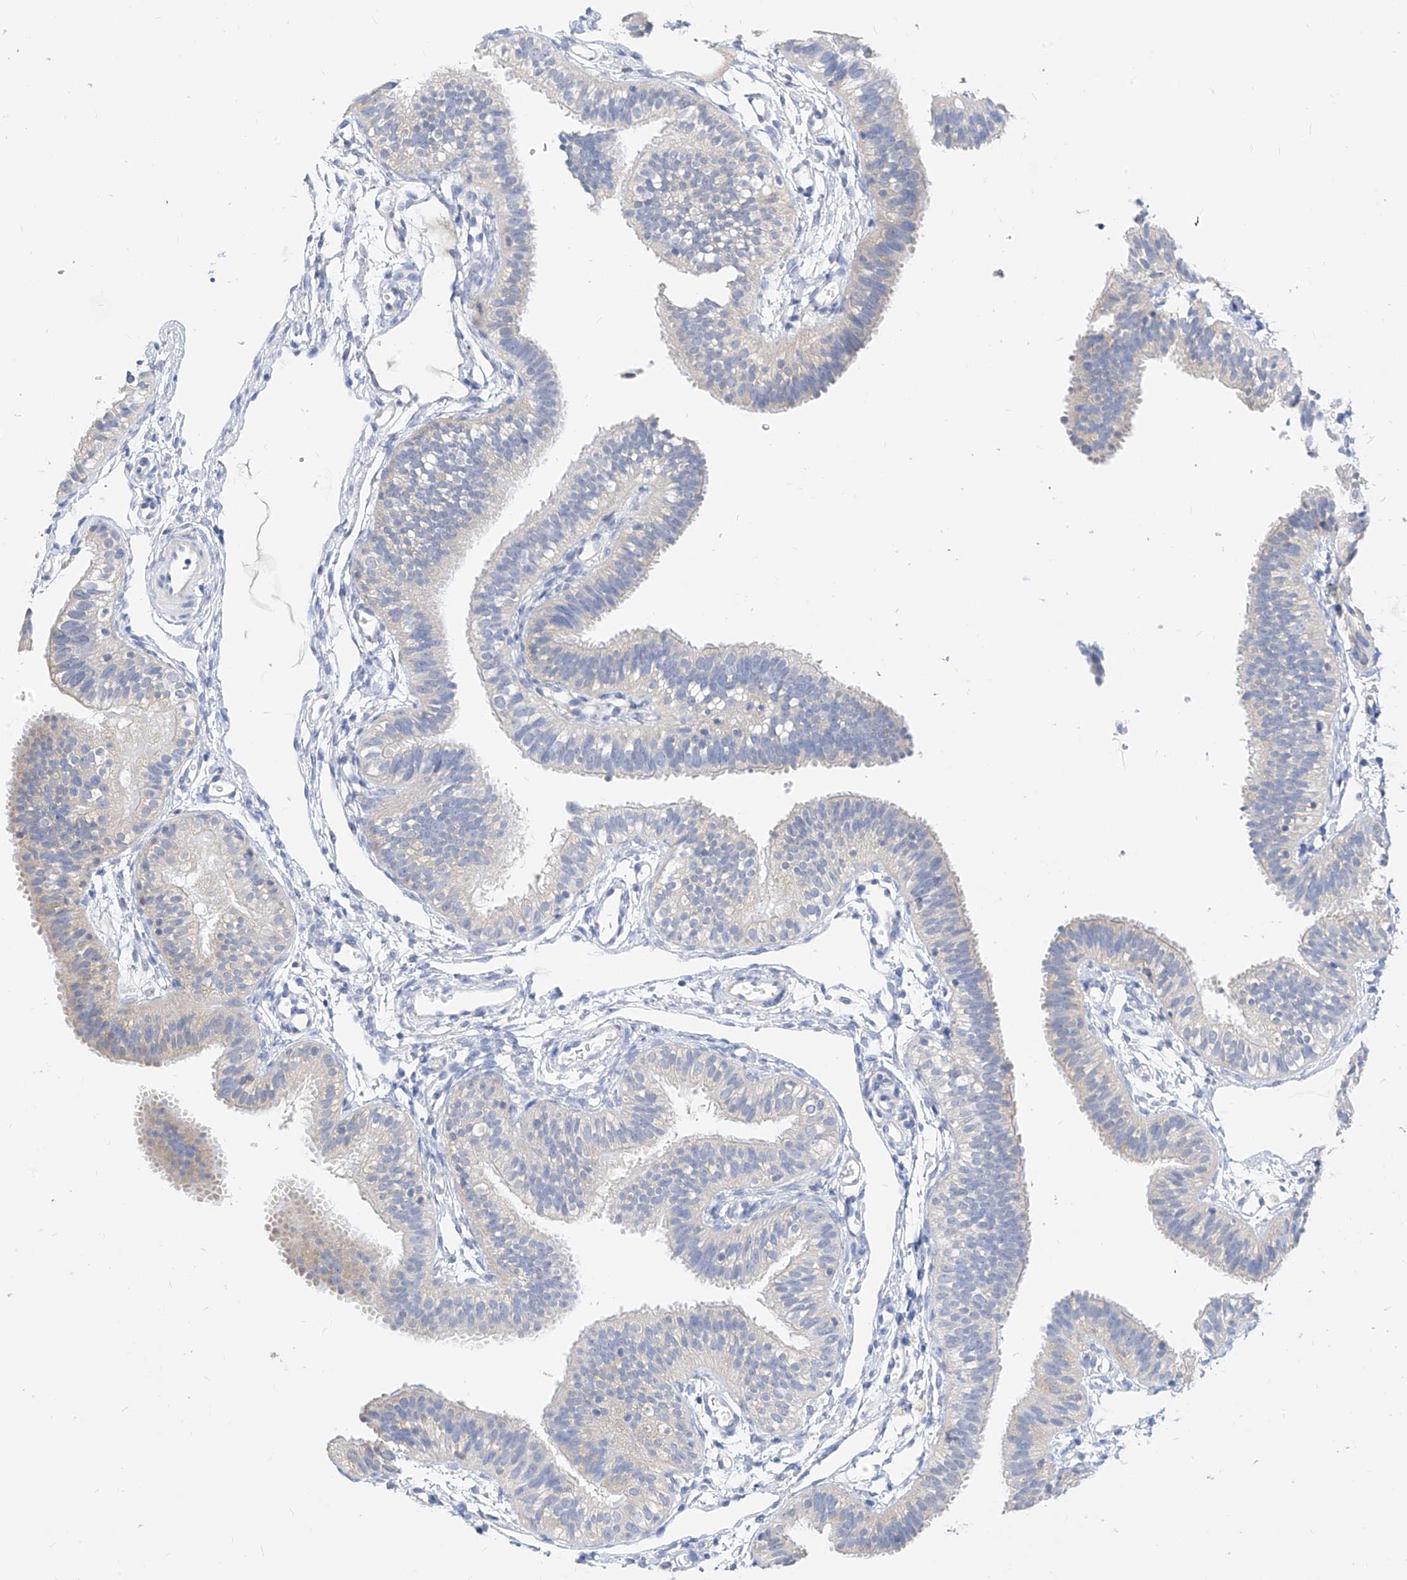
{"staining": {"intensity": "negative", "quantity": "none", "location": "none"}, "tissue": "fallopian tube", "cell_type": "Glandular cells", "image_type": "normal", "snomed": [{"axis": "morphology", "description": "Normal tissue, NOS"}, {"axis": "topography", "description": "Fallopian tube"}], "caption": "High power microscopy photomicrograph of an IHC histopathology image of benign fallopian tube, revealing no significant staining in glandular cells.", "gene": "ZZEF1", "patient": {"sex": "female", "age": 35}}